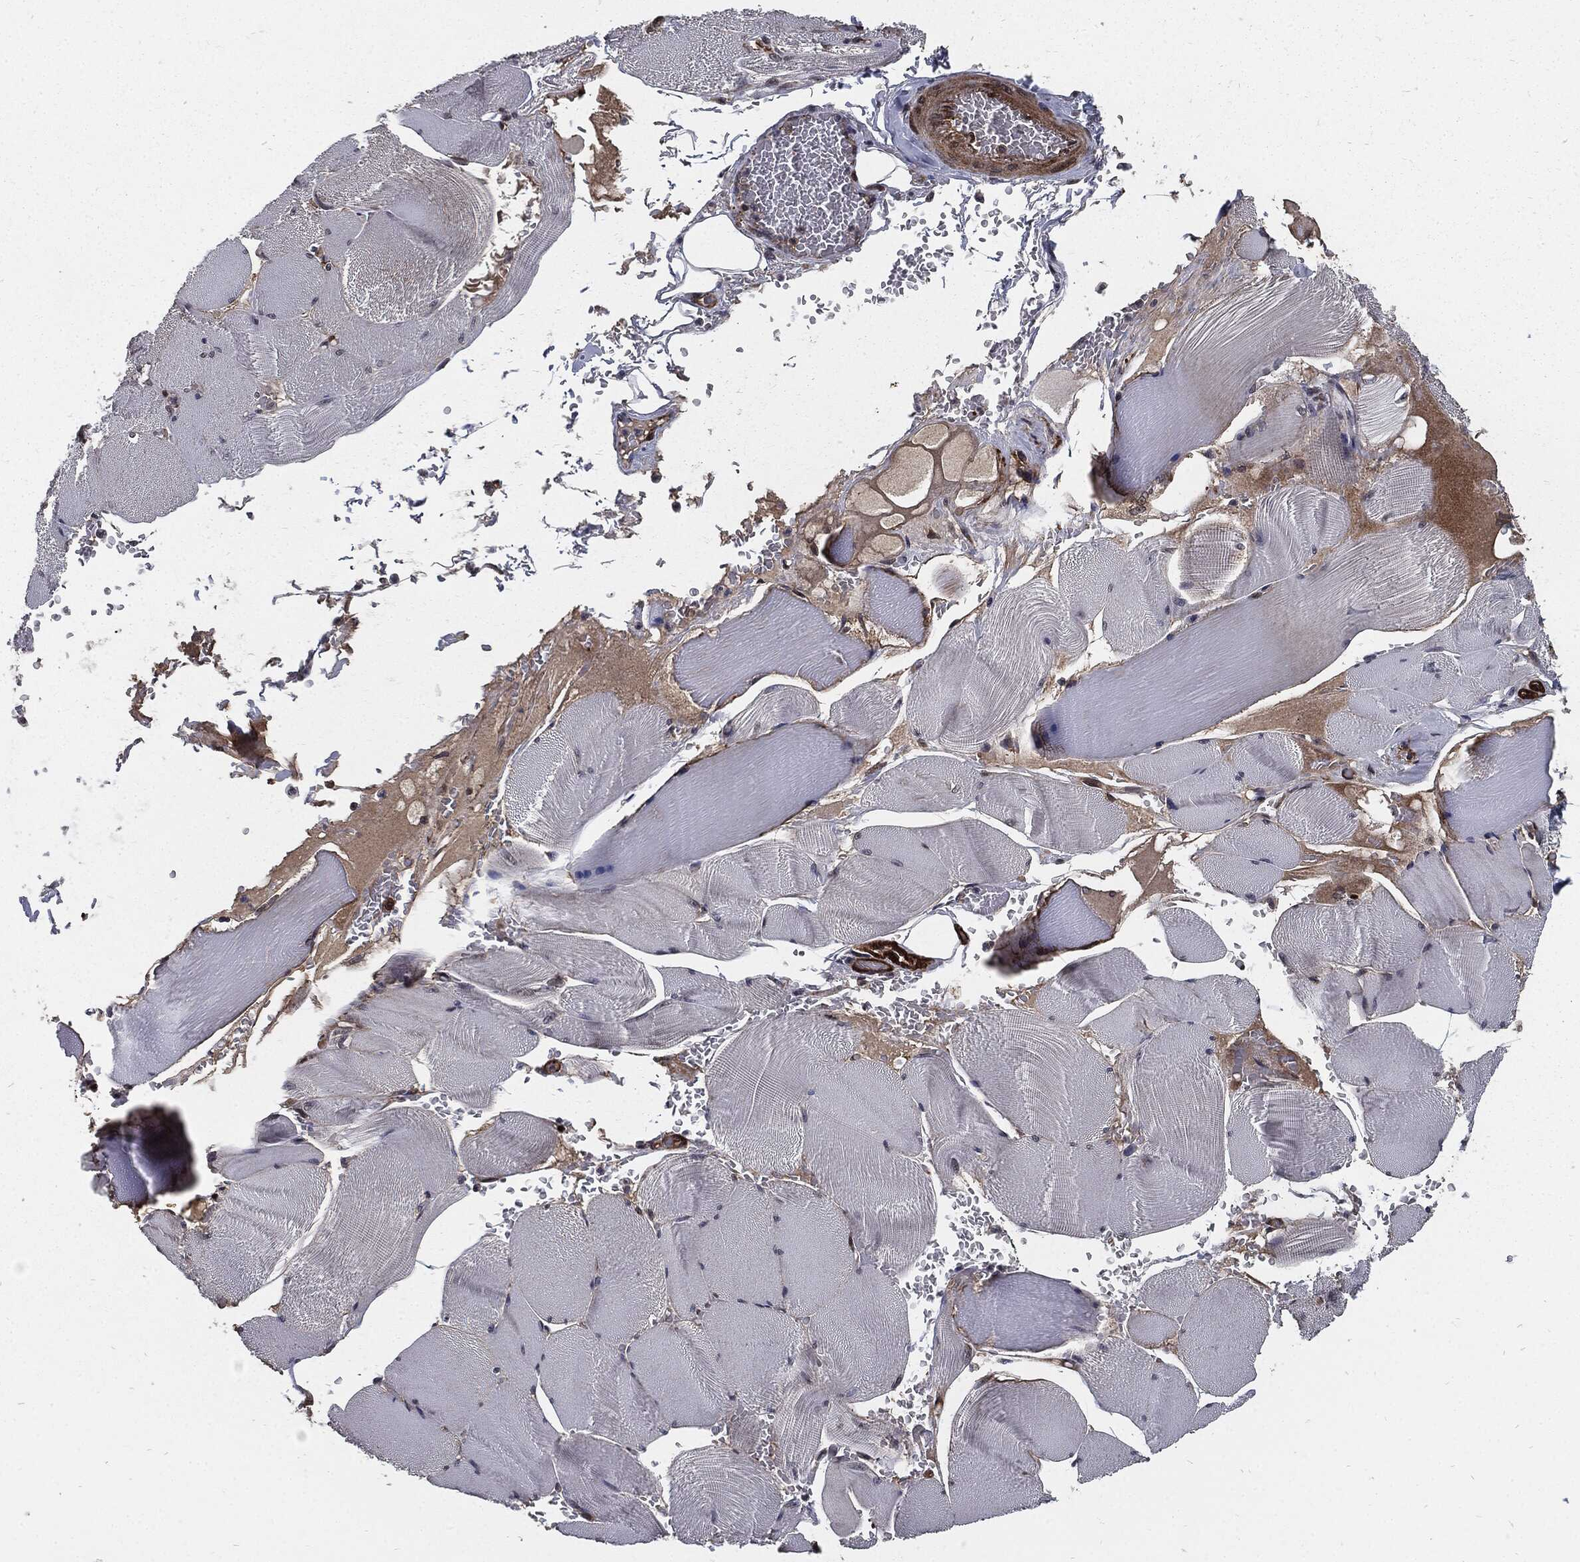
{"staining": {"intensity": "negative", "quantity": "none", "location": "none"}, "tissue": "skeletal muscle", "cell_type": "Myocytes", "image_type": "normal", "snomed": [{"axis": "morphology", "description": "Normal tissue, NOS"}, {"axis": "topography", "description": "Skeletal muscle"}], "caption": "Immunohistochemistry (IHC) image of benign human skeletal muscle stained for a protein (brown), which displays no expression in myocytes.", "gene": "PTPA", "patient": {"sex": "male", "age": 56}}